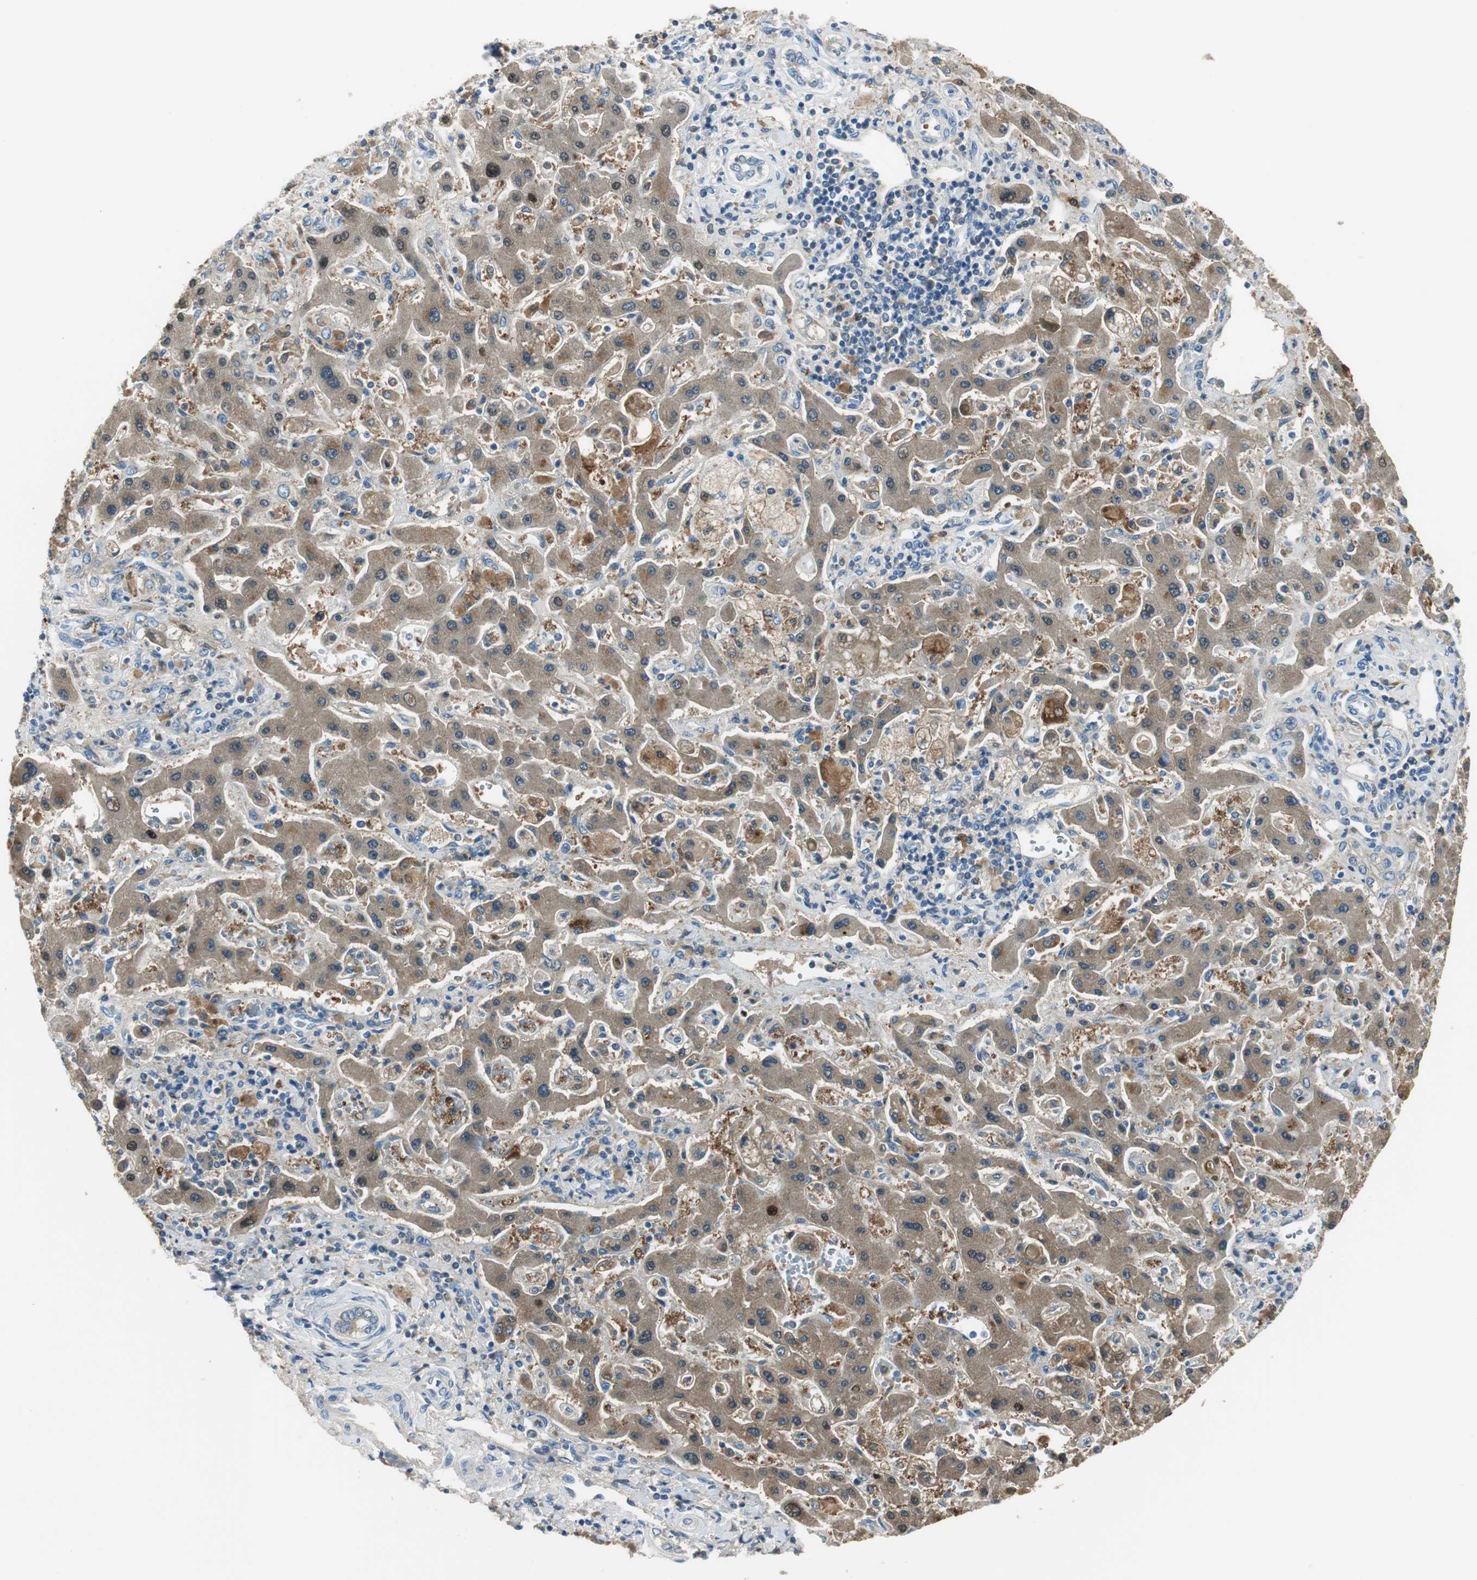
{"staining": {"intensity": "weak", "quantity": "25%-75%", "location": "cytoplasmic/membranous"}, "tissue": "liver cancer", "cell_type": "Tumor cells", "image_type": "cancer", "snomed": [{"axis": "morphology", "description": "Cholangiocarcinoma"}, {"axis": "topography", "description": "Liver"}], "caption": "Cholangiocarcinoma (liver) tissue demonstrates weak cytoplasmic/membranous staining in about 25%-75% of tumor cells (Stains: DAB (3,3'-diaminobenzidine) in brown, nuclei in blue, Microscopy: brightfield microscopy at high magnification).", "gene": "FBP1", "patient": {"sex": "male", "age": 50}}